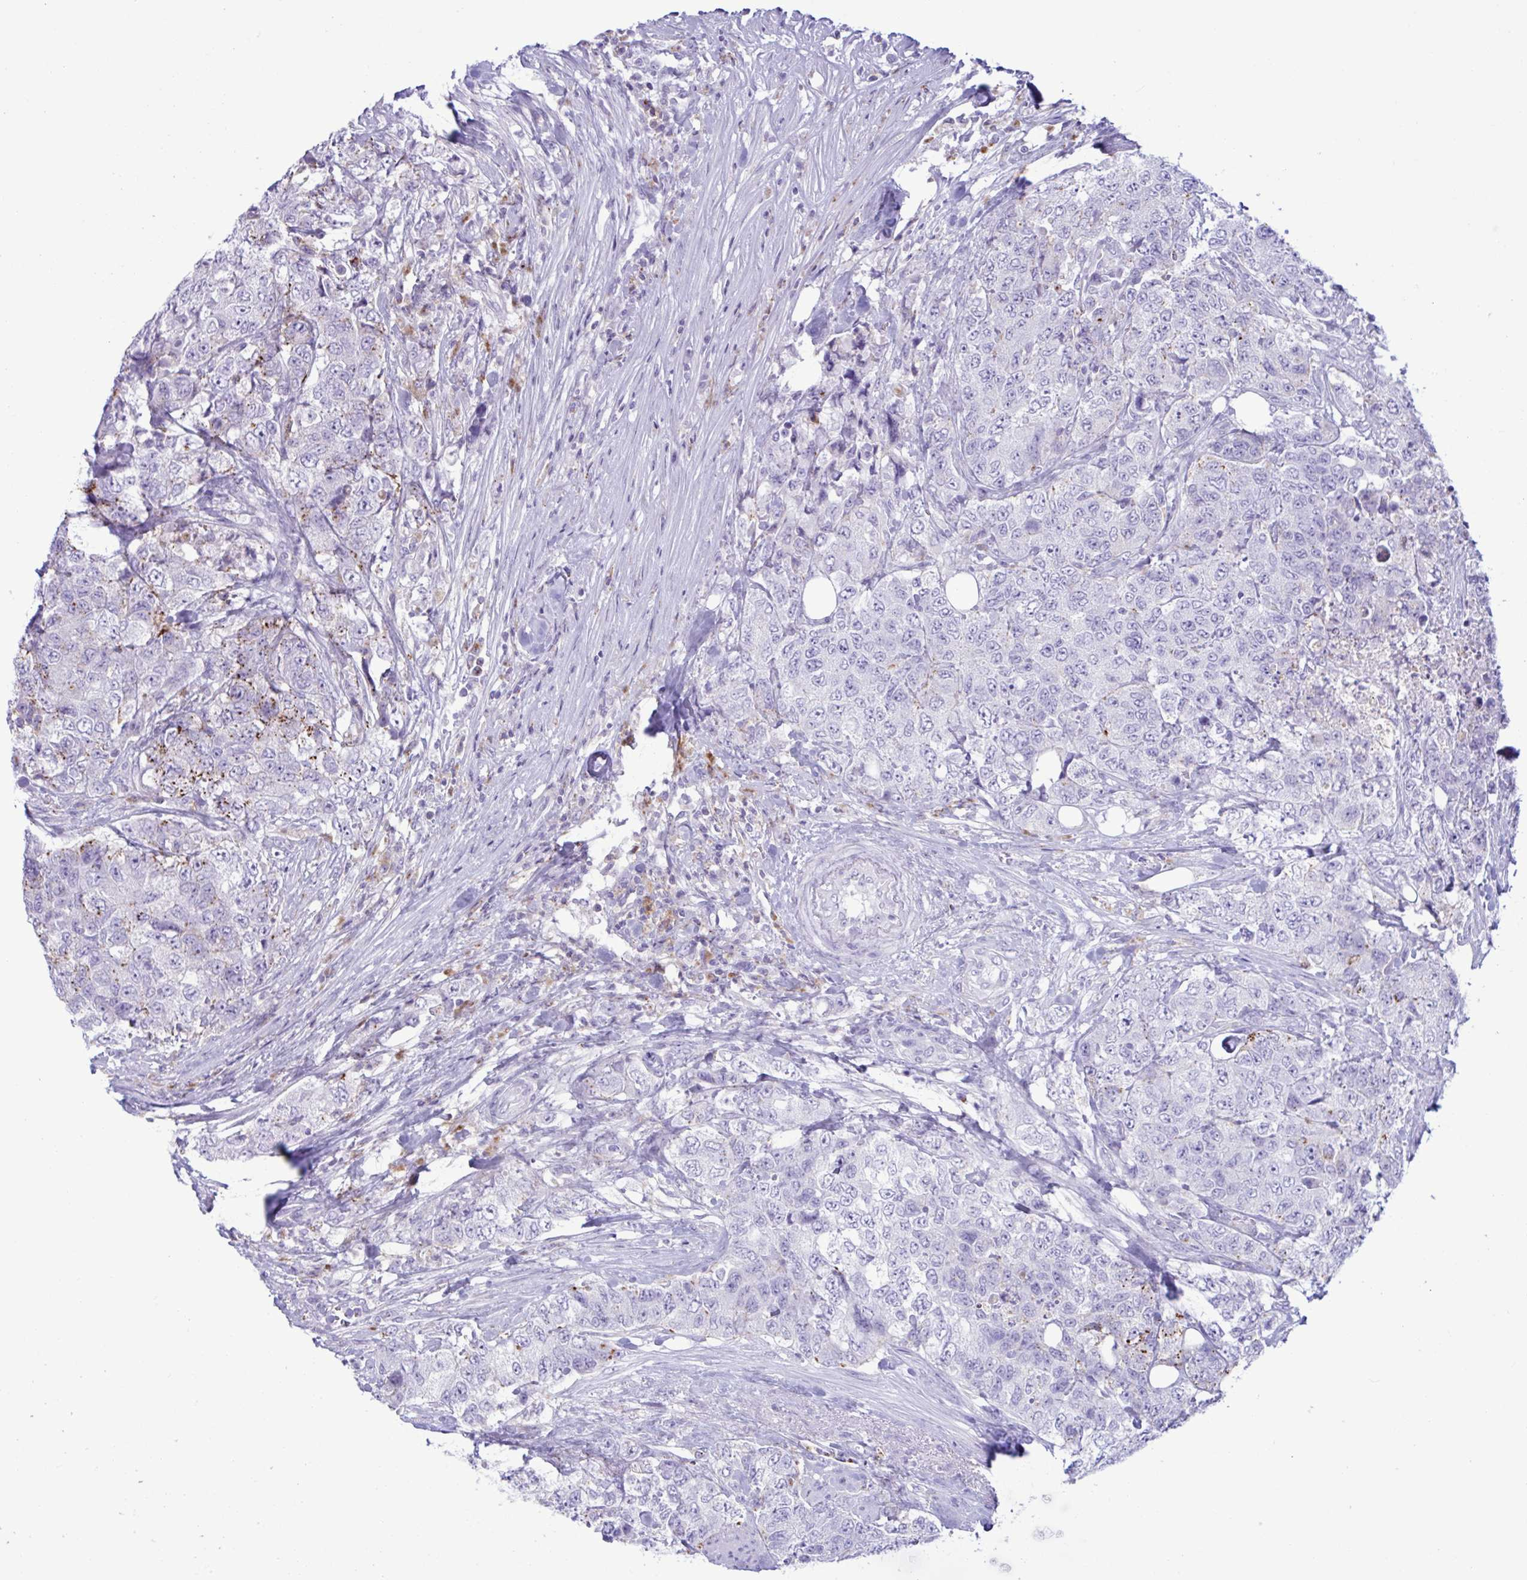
{"staining": {"intensity": "negative", "quantity": "none", "location": "none"}, "tissue": "urothelial cancer", "cell_type": "Tumor cells", "image_type": "cancer", "snomed": [{"axis": "morphology", "description": "Urothelial carcinoma, High grade"}, {"axis": "topography", "description": "Urinary bladder"}], "caption": "The histopathology image shows no staining of tumor cells in urothelial carcinoma (high-grade).", "gene": "XCL1", "patient": {"sex": "female", "age": 78}}